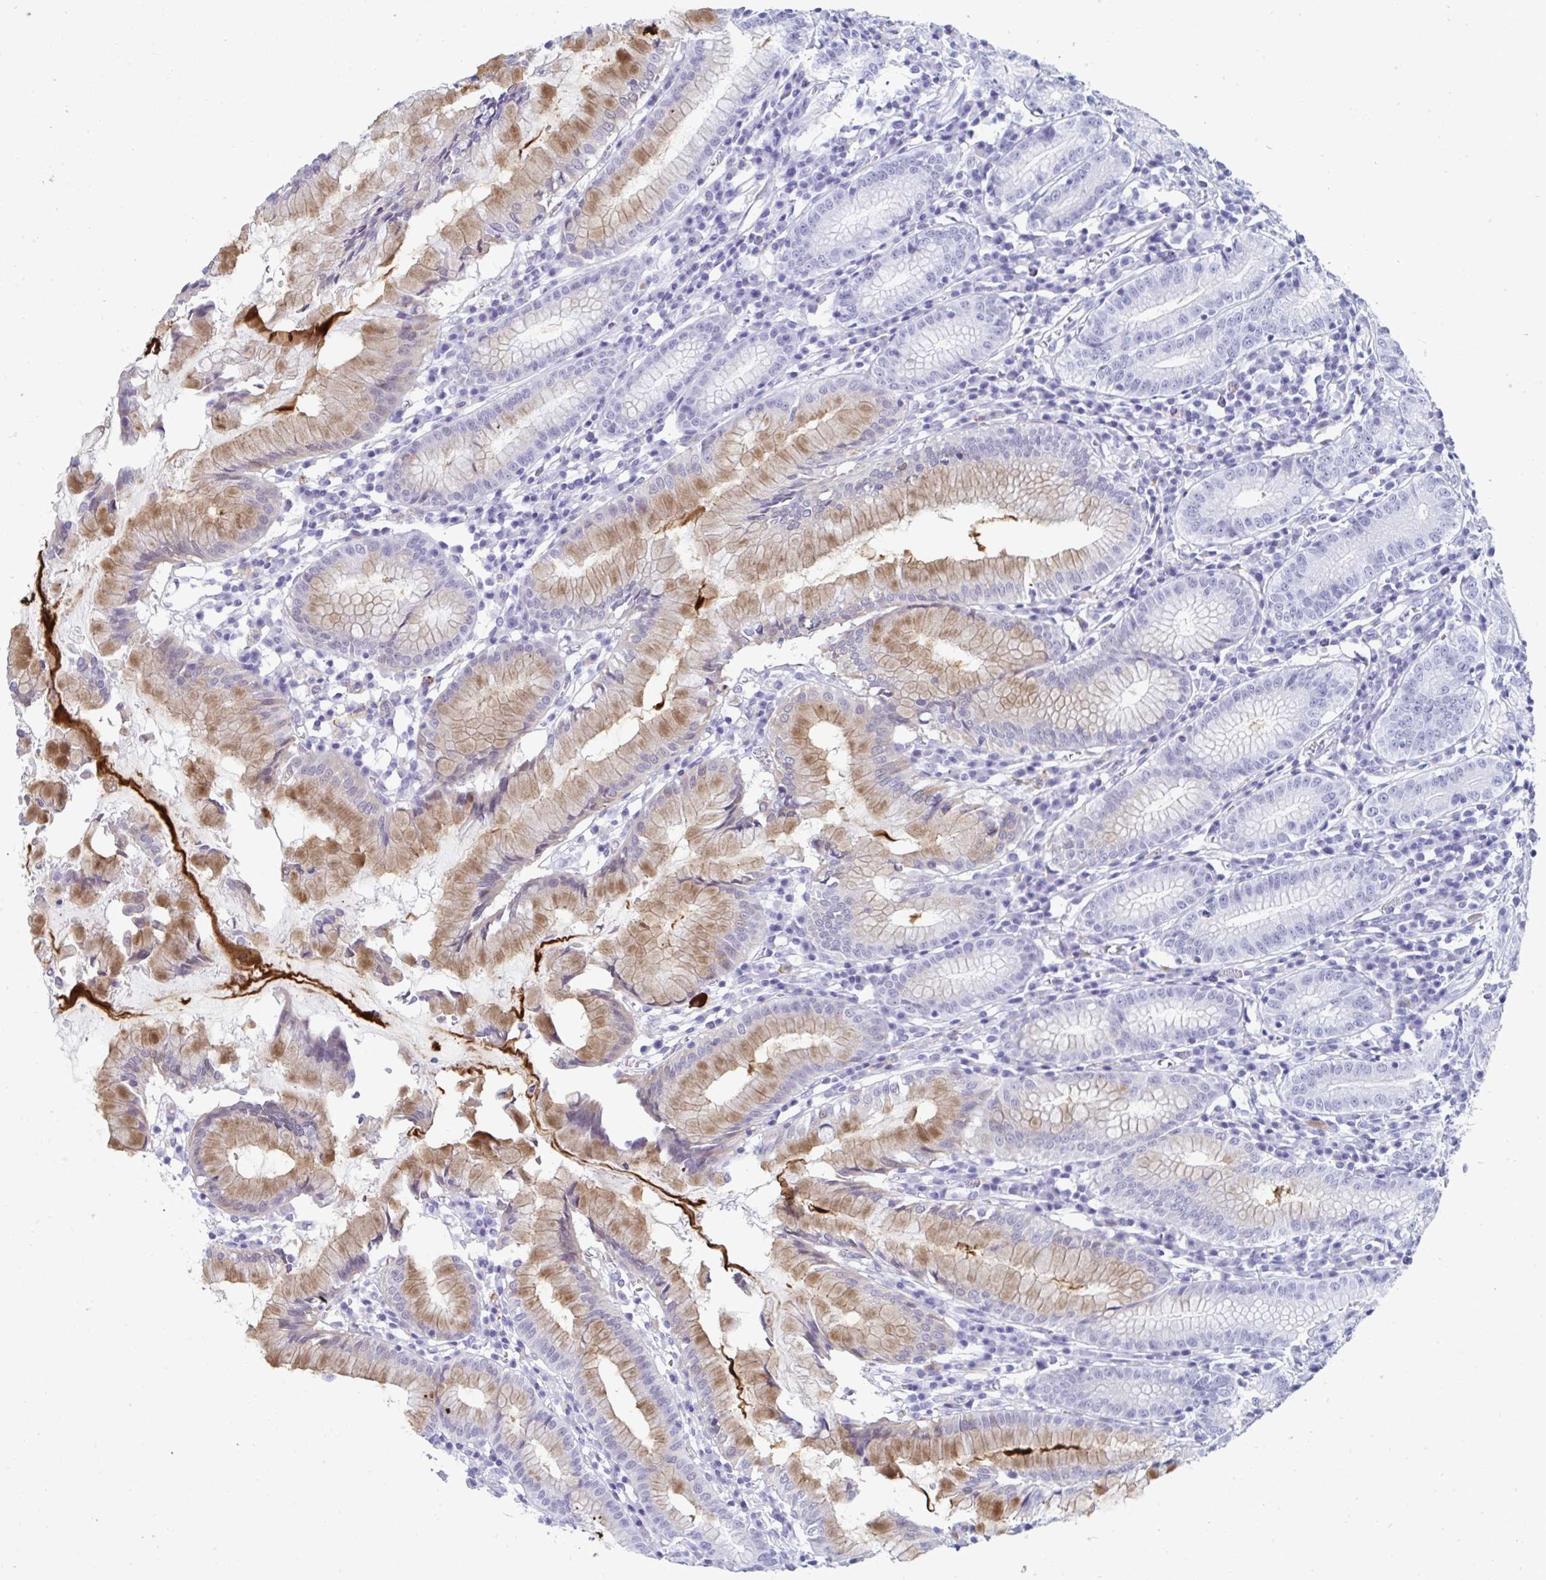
{"staining": {"intensity": "moderate", "quantity": "25%-75%", "location": "cytoplasmic/membranous"}, "tissue": "stomach", "cell_type": "Glandular cells", "image_type": "normal", "snomed": [{"axis": "morphology", "description": "Normal tissue, NOS"}, {"axis": "topography", "description": "Stomach"}], "caption": "A histopathology image showing moderate cytoplasmic/membranous expression in about 25%-75% of glandular cells in unremarkable stomach, as visualized by brown immunohistochemical staining.", "gene": "GKN2", "patient": {"sex": "male", "age": 55}}